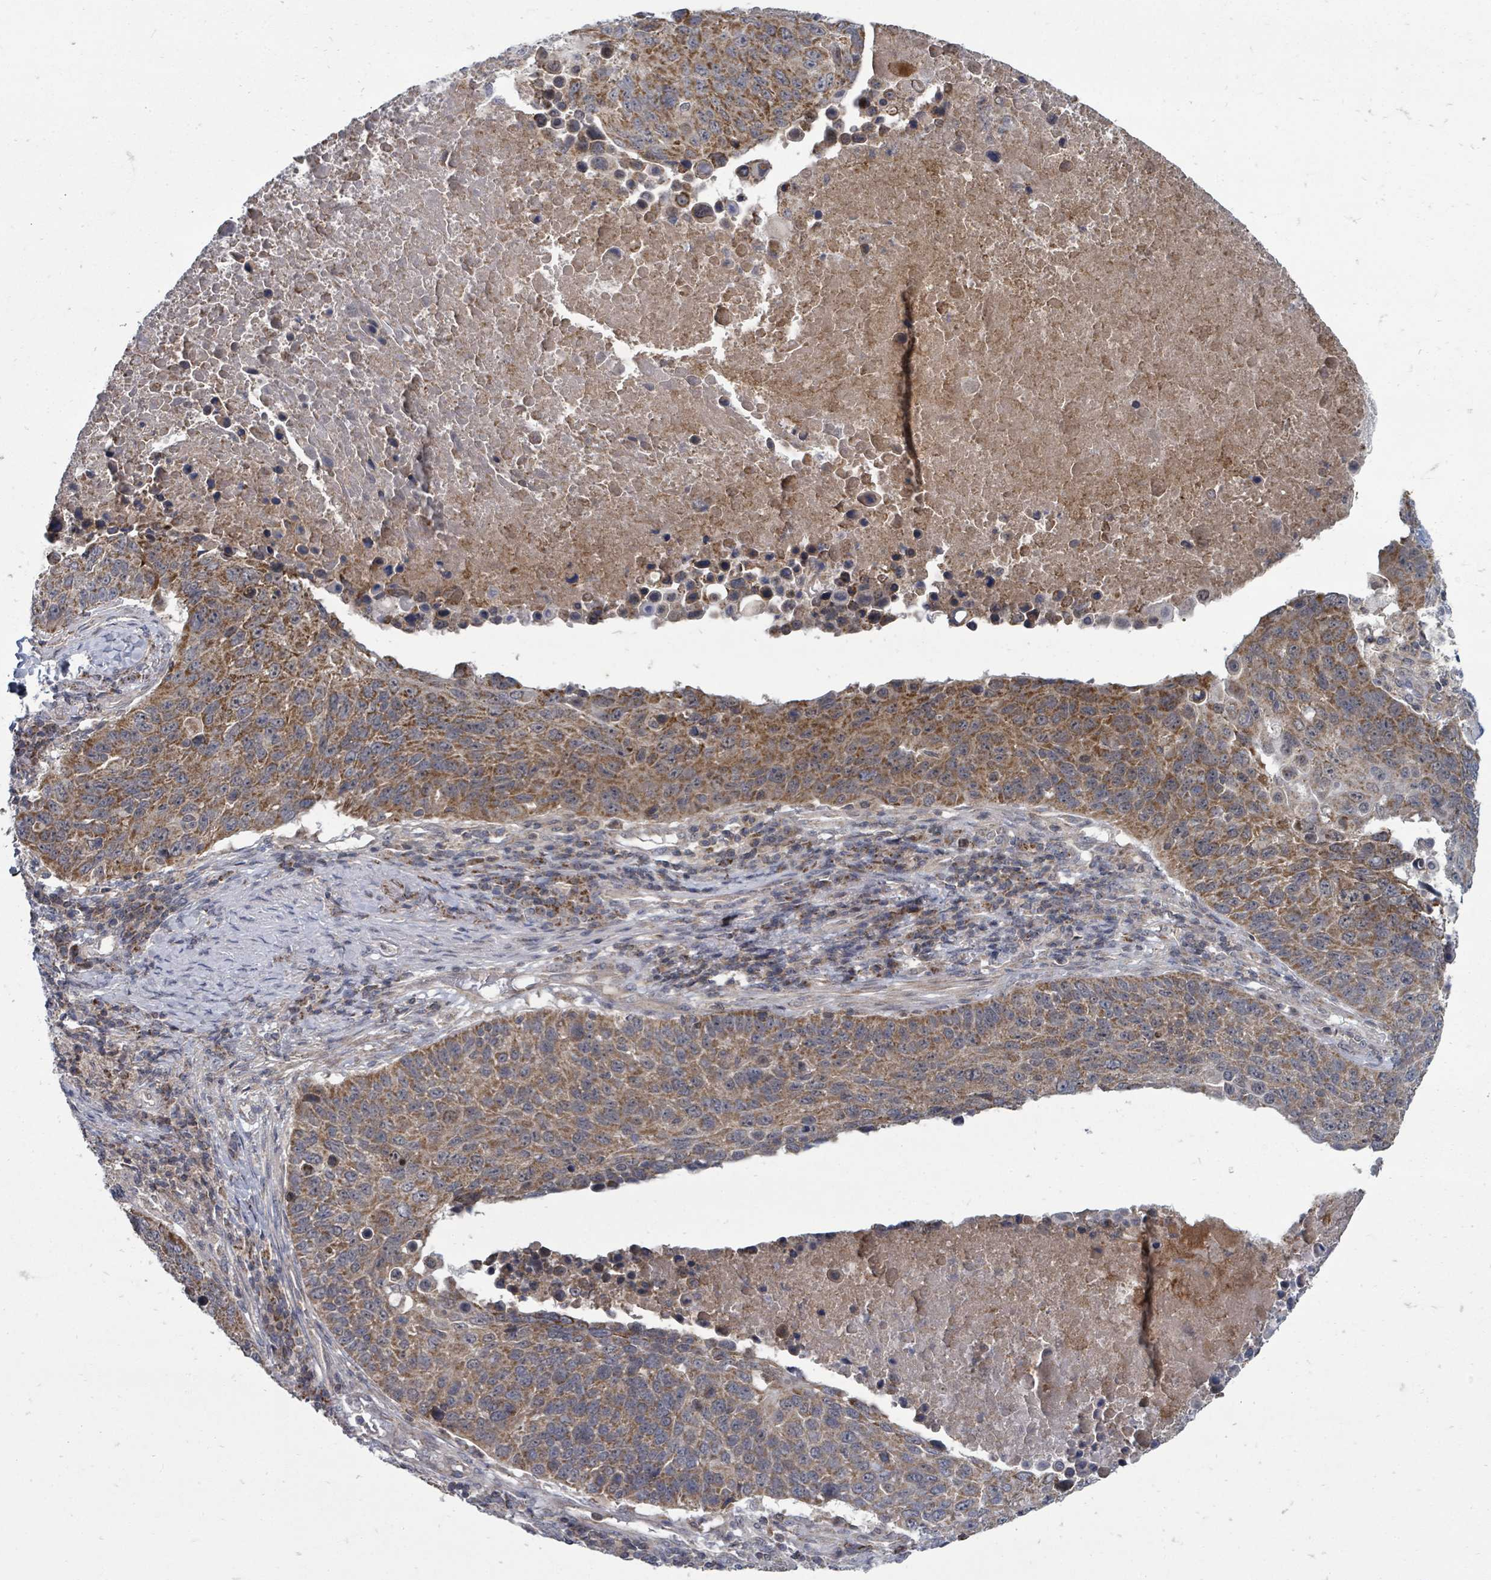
{"staining": {"intensity": "moderate", "quantity": ">75%", "location": "cytoplasmic/membranous"}, "tissue": "lung cancer", "cell_type": "Tumor cells", "image_type": "cancer", "snomed": [{"axis": "morphology", "description": "Normal tissue, NOS"}, {"axis": "morphology", "description": "Squamous cell carcinoma, NOS"}, {"axis": "topography", "description": "Lymph node"}, {"axis": "topography", "description": "Lung"}], "caption": "Immunohistochemistry image of human lung cancer stained for a protein (brown), which displays medium levels of moderate cytoplasmic/membranous staining in approximately >75% of tumor cells.", "gene": "MAGOHB", "patient": {"sex": "male", "age": 66}}